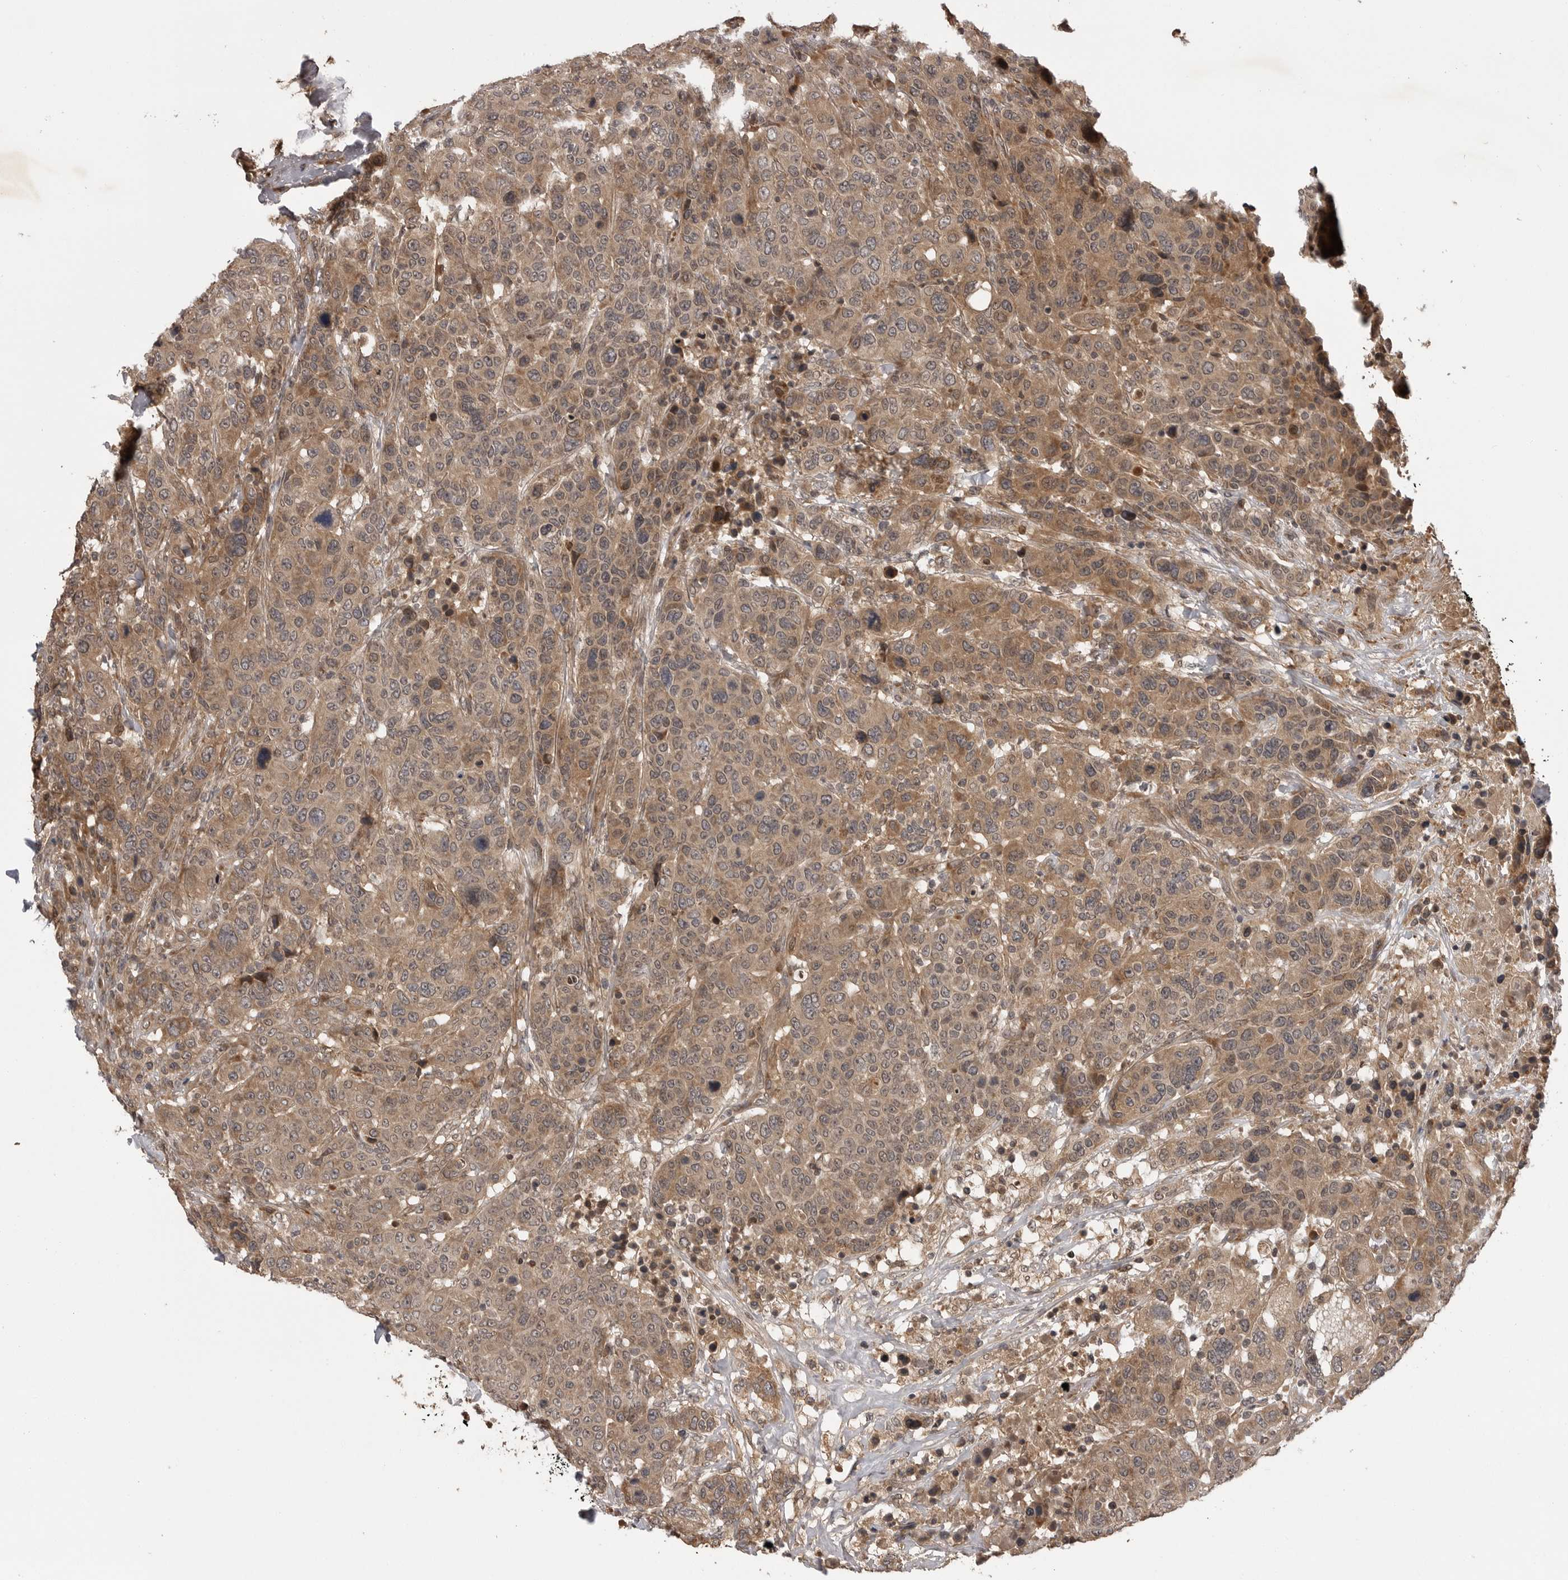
{"staining": {"intensity": "moderate", "quantity": ">75%", "location": "cytoplasmic/membranous"}, "tissue": "breast cancer", "cell_type": "Tumor cells", "image_type": "cancer", "snomed": [{"axis": "morphology", "description": "Duct carcinoma"}, {"axis": "topography", "description": "Breast"}], "caption": "Approximately >75% of tumor cells in breast cancer show moderate cytoplasmic/membranous protein positivity as visualized by brown immunohistochemical staining.", "gene": "AKAP7", "patient": {"sex": "female", "age": 37}}